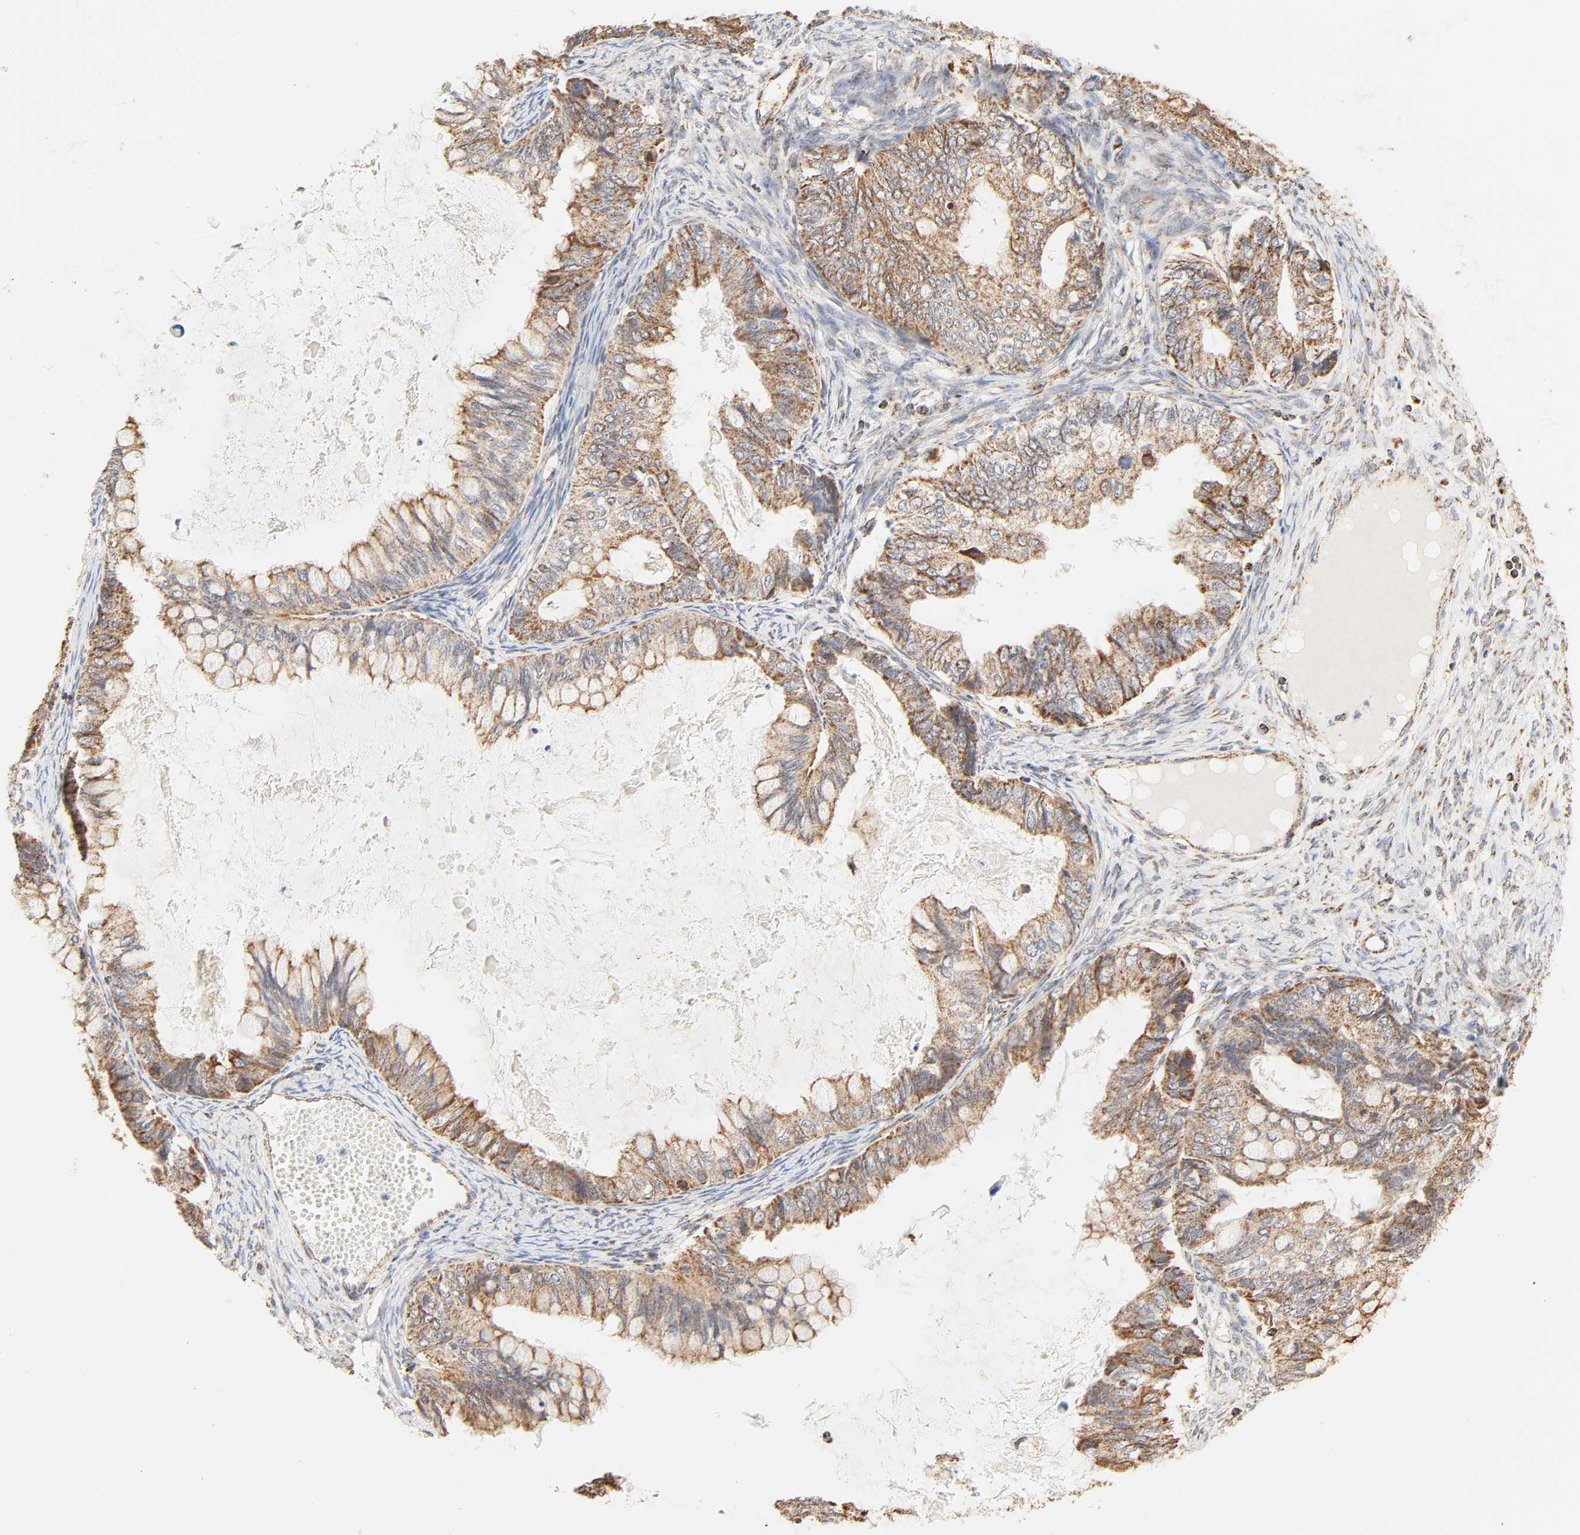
{"staining": {"intensity": "moderate", "quantity": ">75%", "location": "cytoplasmic/membranous"}, "tissue": "ovarian cancer", "cell_type": "Tumor cells", "image_type": "cancer", "snomed": [{"axis": "morphology", "description": "Cystadenocarcinoma, mucinous, NOS"}, {"axis": "topography", "description": "Ovary"}], "caption": "Protein analysis of ovarian mucinous cystadenocarcinoma tissue exhibits moderate cytoplasmic/membranous staining in about >75% of tumor cells.", "gene": "ZMAT5", "patient": {"sex": "female", "age": 80}}